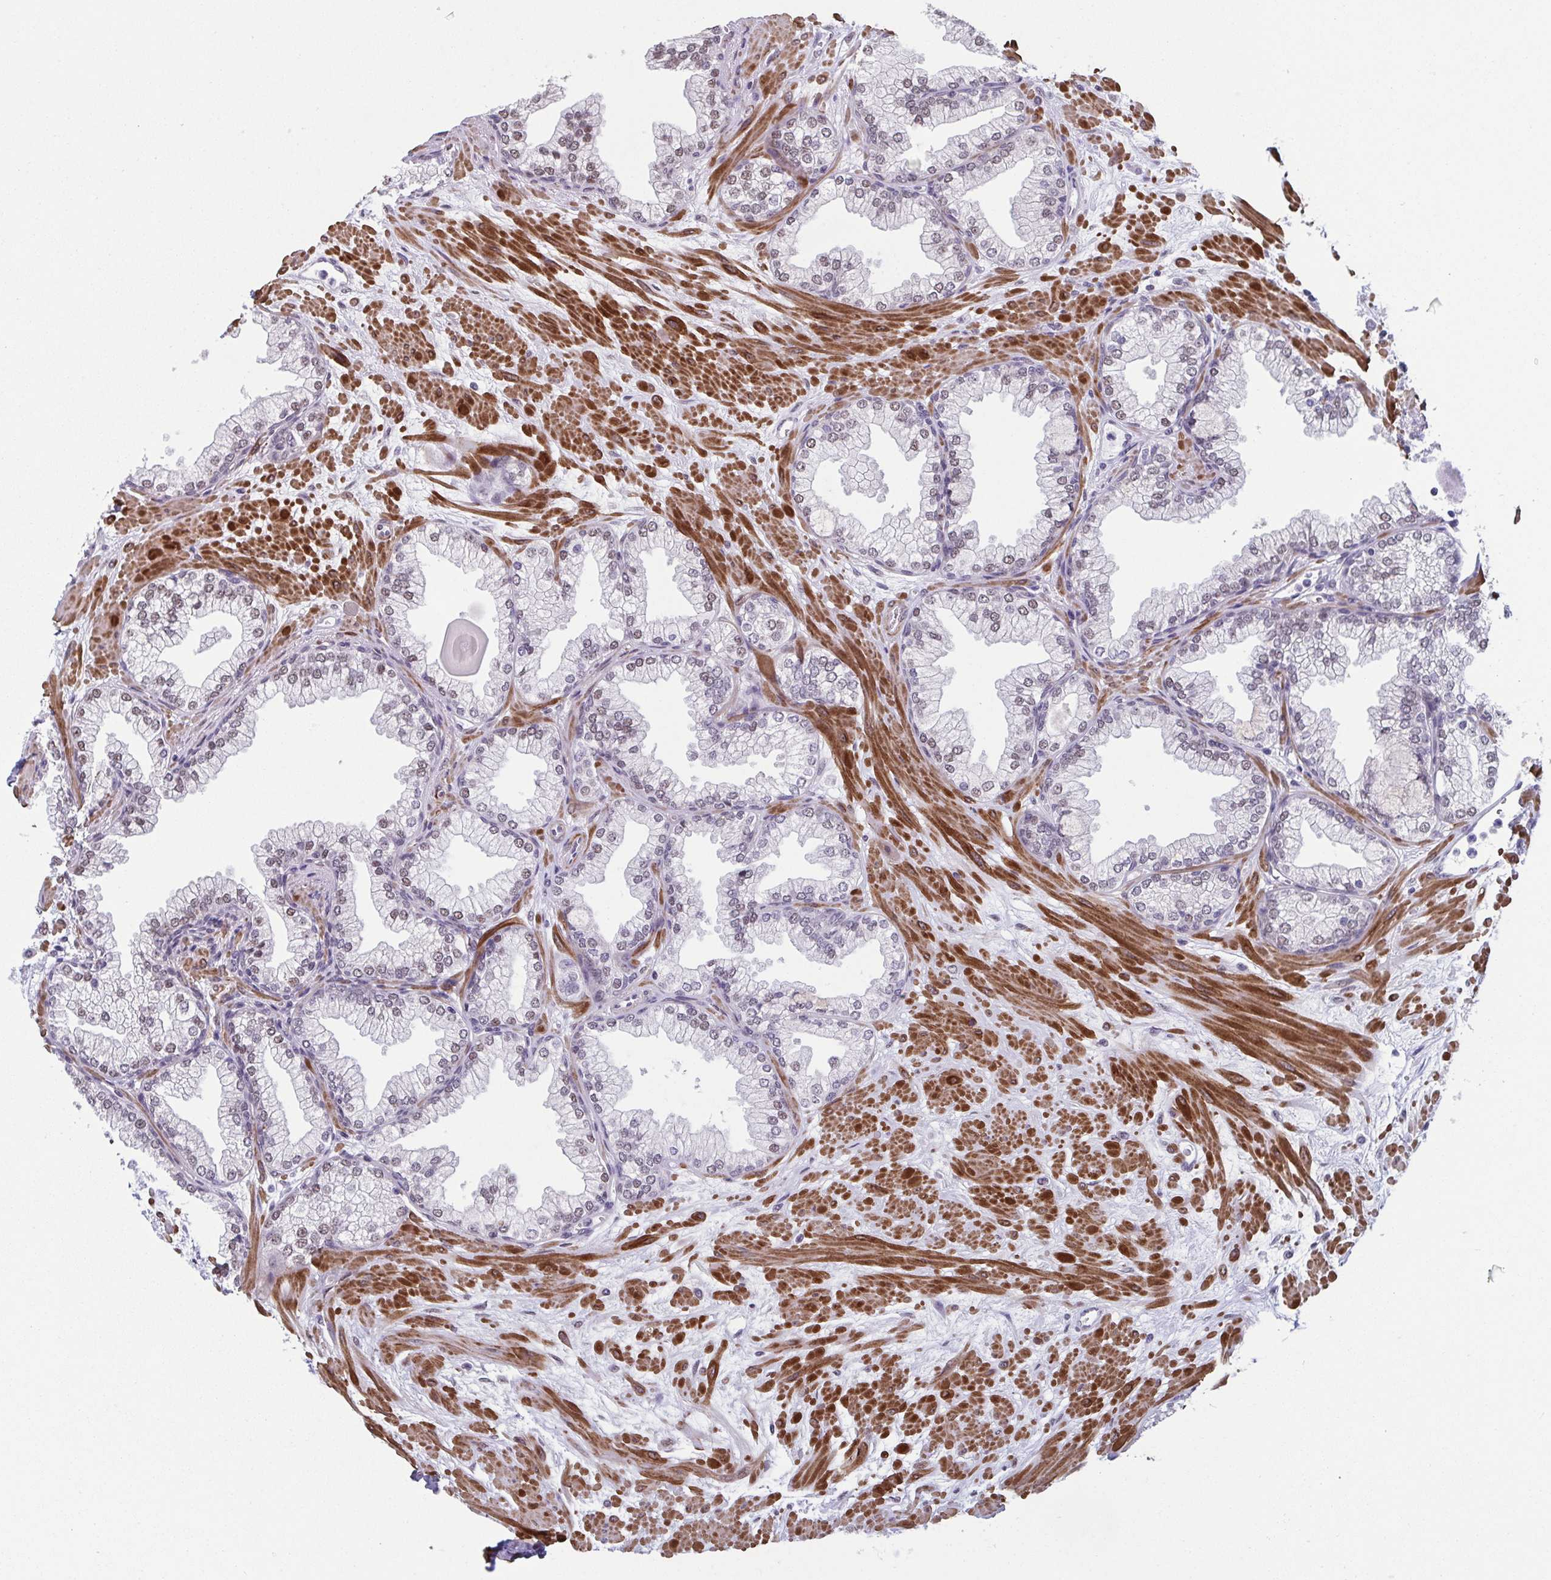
{"staining": {"intensity": "weak", "quantity": "25%-75%", "location": "nuclear"}, "tissue": "prostate", "cell_type": "Glandular cells", "image_type": "normal", "snomed": [{"axis": "morphology", "description": "Normal tissue, NOS"}, {"axis": "topography", "description": "Prostate"}, {"axis": "topography", "description": "Peripheral nerve tissue"}], "caption": "High-power microscopy captured an IHC micrograph of benign prostate, revealing weak nuclear positivity in about 25%-75% of glandular cells.", "gene": "TMEM92", "patient": {"sex": "male", "age": 61}}